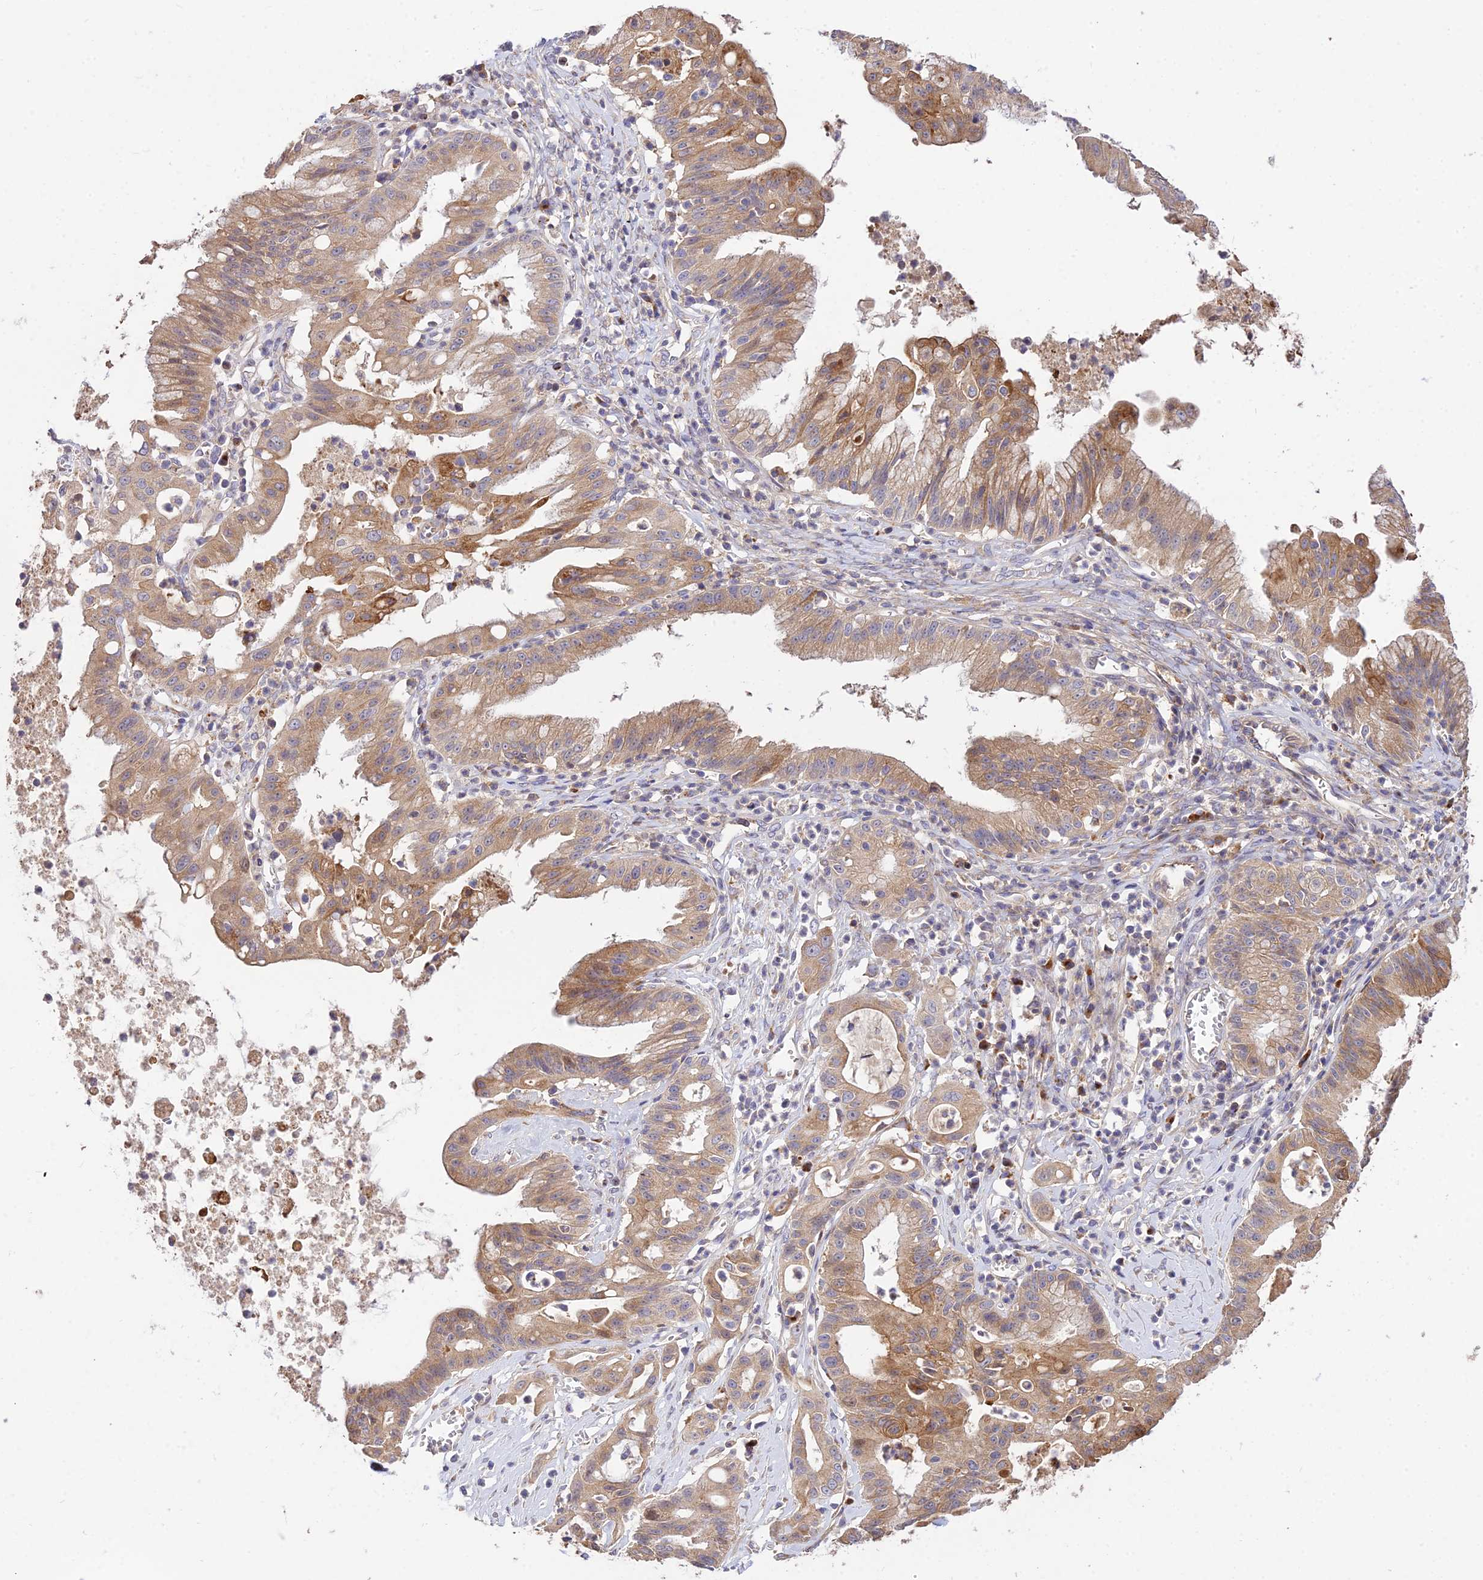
{"staining": {"intensity": "moderate", "quantity": ">75%", "location": "cytoplasmic/membranous"}, "tissue": "ovarian cancer", "cell_type": "Tumor cells", "image_type": "cancer", "snomed": [{"axis": "morphology", "description": "Cystadenocarcinoma, mucinous, NOS"}, {"axis": "topography", "description": "Ovary"}], "caption": "Brown immunohistochemical staining in human mucinous cystadenocarcinoma (ovarian) shows moderate cytoplasmic/membranous staining in about >75% of tumor cells.", "gene": "ROCK1", "patient": {"sex": "female", "age": 70}}